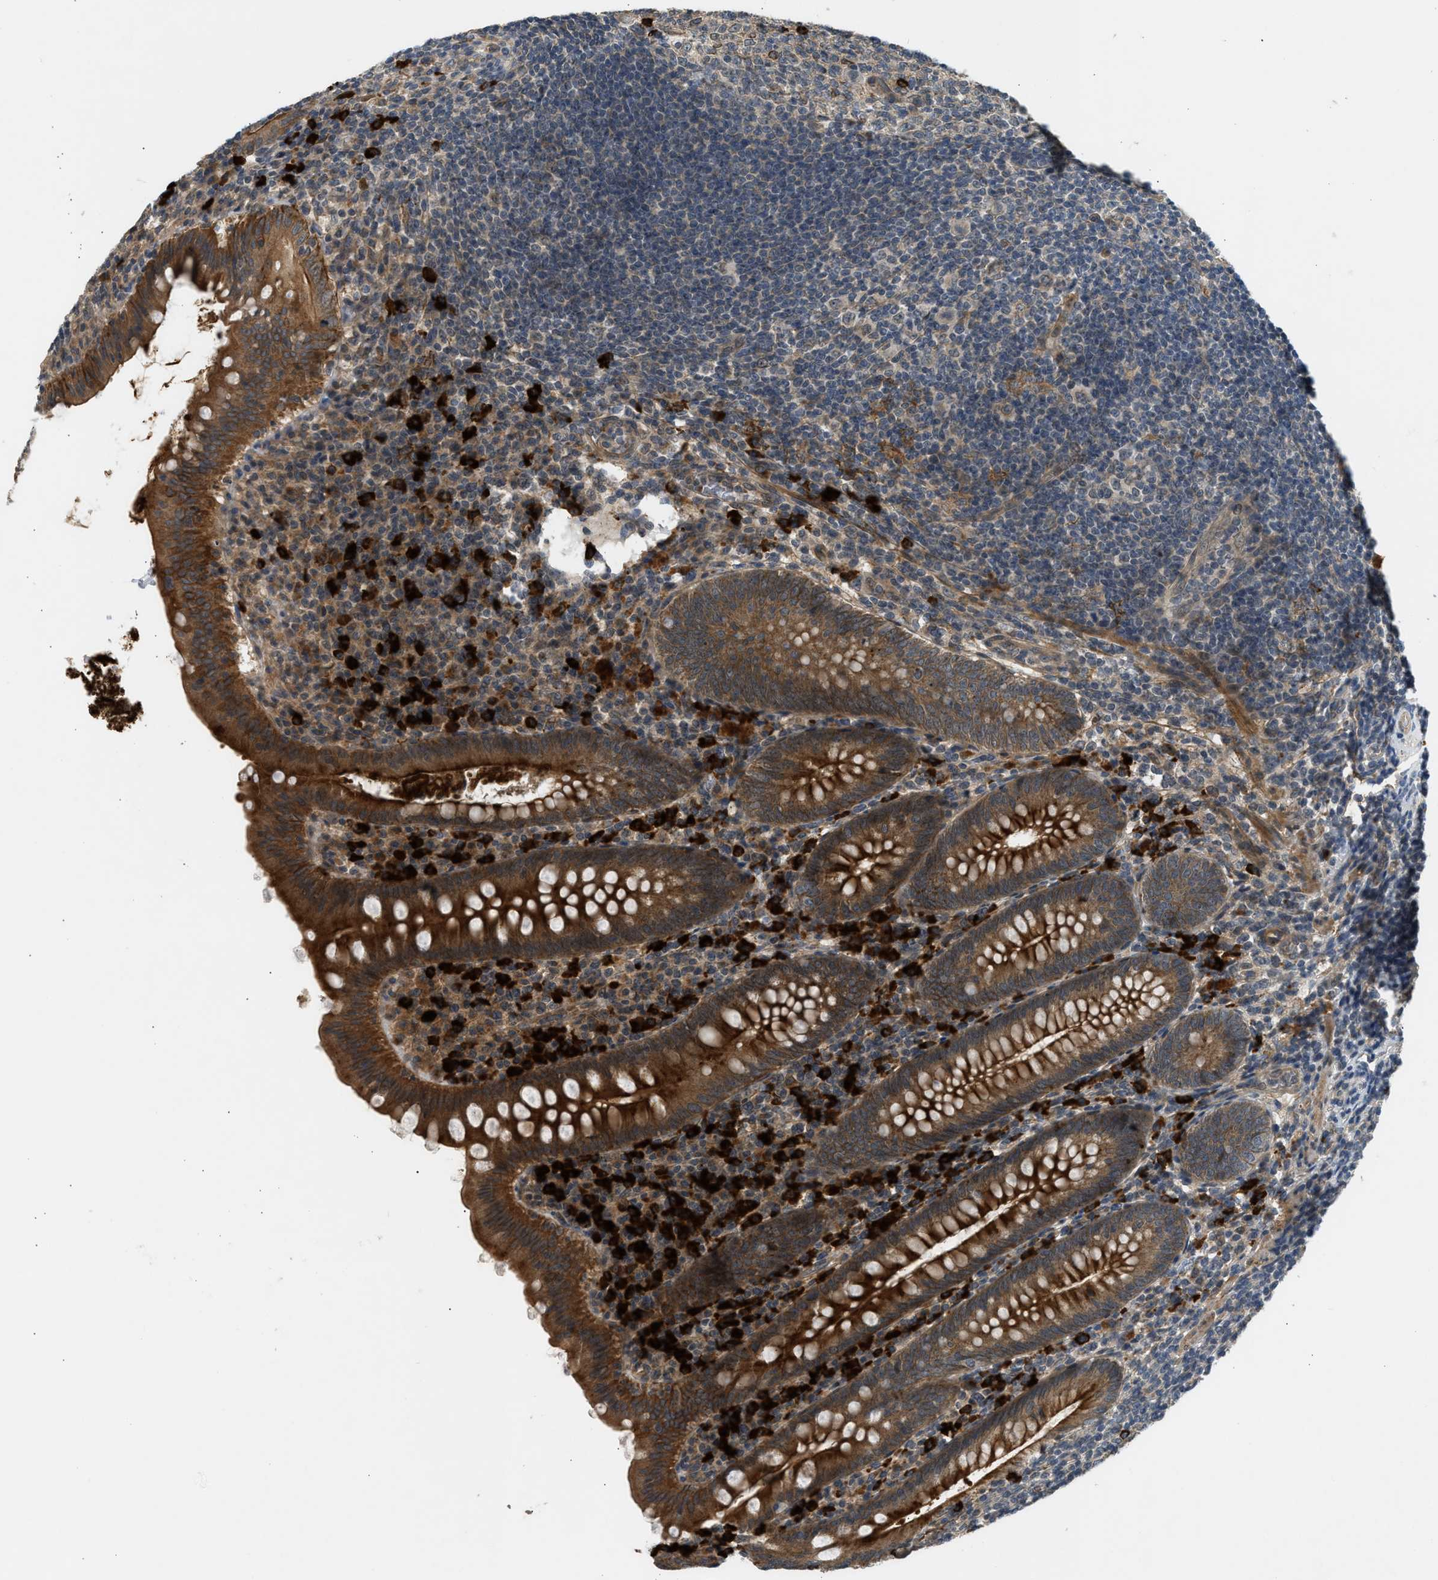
{"staining": {"intensity": "strong", "quantity": ">75%", "location": "cytoplasmic/membranous"}, "tissue": "appendix", "cell_type": "Glandular cells", "image_type": "normal", "snomed": [{"axis": "morphology", "description": "Normal tissue, NOS"}, {"axis": "topography", "description": "Appendix"}], "caption": "Unremarkable appendix exhibits strong cytoplasmic/membranous staining in about >75% of glandular cells.", "gene": "ADCY8", "patient": {"sex": "male", "age": 56}}